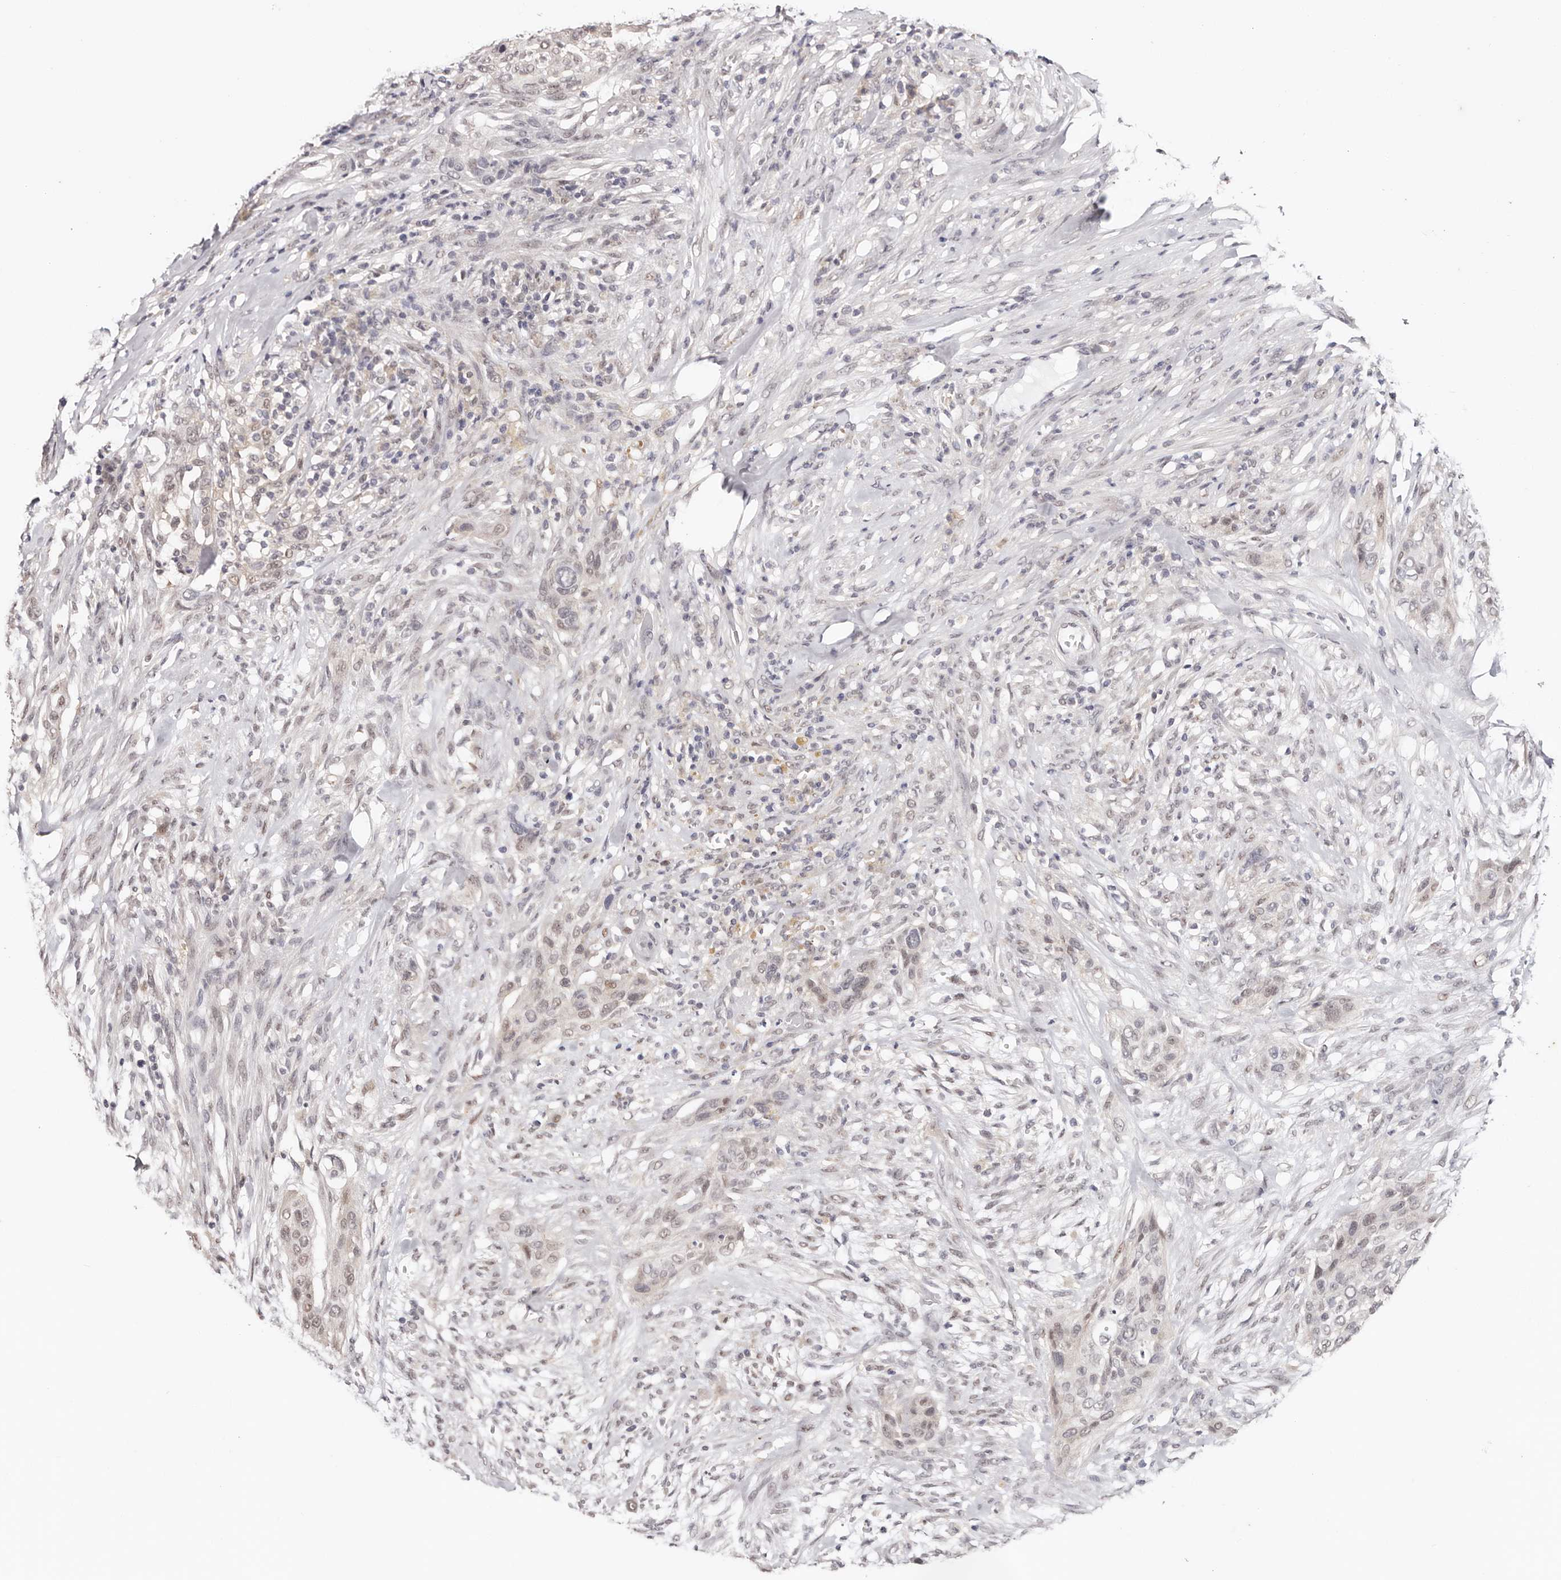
{"staining": {"intensity": "weak", "quantity": "<25%", "location": "nuclear"}, "tissue": "urothelial cancer", "cell_type": "Tumor cells", "image_type": "cancer", "snomed": [{"axis": "morphology", "description": "Urothelial carcinoma, High grade"}, {"axis": "topography", "description": "Urinary bladder"}], "caption": "IHC micrograph of neoplastic tissue: human urothelial cancer stained with DAB shows no significant protein positivity in tumor cells.", "gene": "TYW3", "patient": {"sex": "male", "age": 35}}